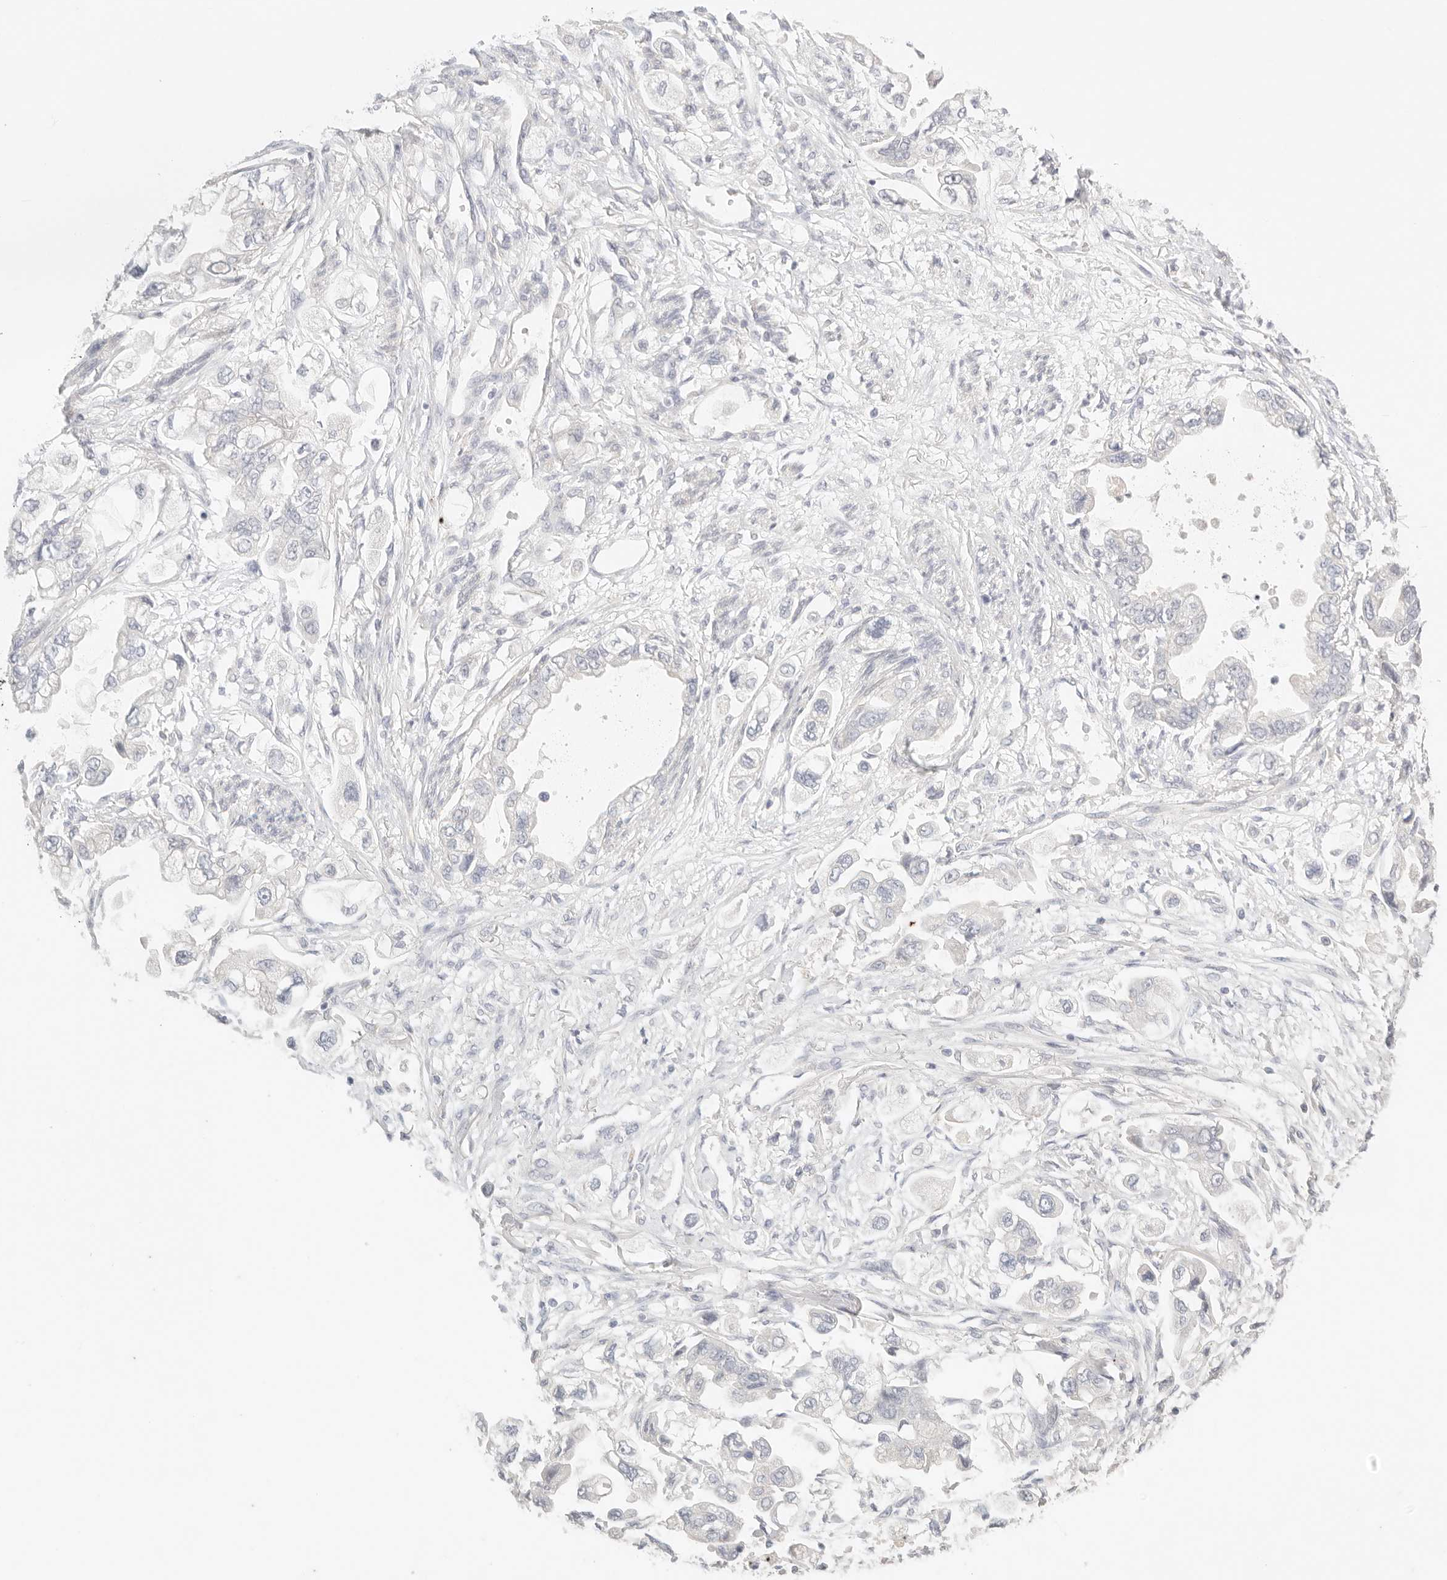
{"staining": {"intensity": "negative", "quantity": "none", "location": "none"}, "tissue": "stomach cancer", "cell_type": "Tumor cells", "image_type": "cancer", "snomed": [{"axis": "morphology", "description": "Adenocarcinoma, NOS"}, {"axis": "topography", "description": "Stomach"}], "caption": "Photomicrograph shows no significant protein positivity in tumor cells of stomach adenocarcinoma.", "gene": "CEP120", "patient": {"sex": "male", "age": 62}}